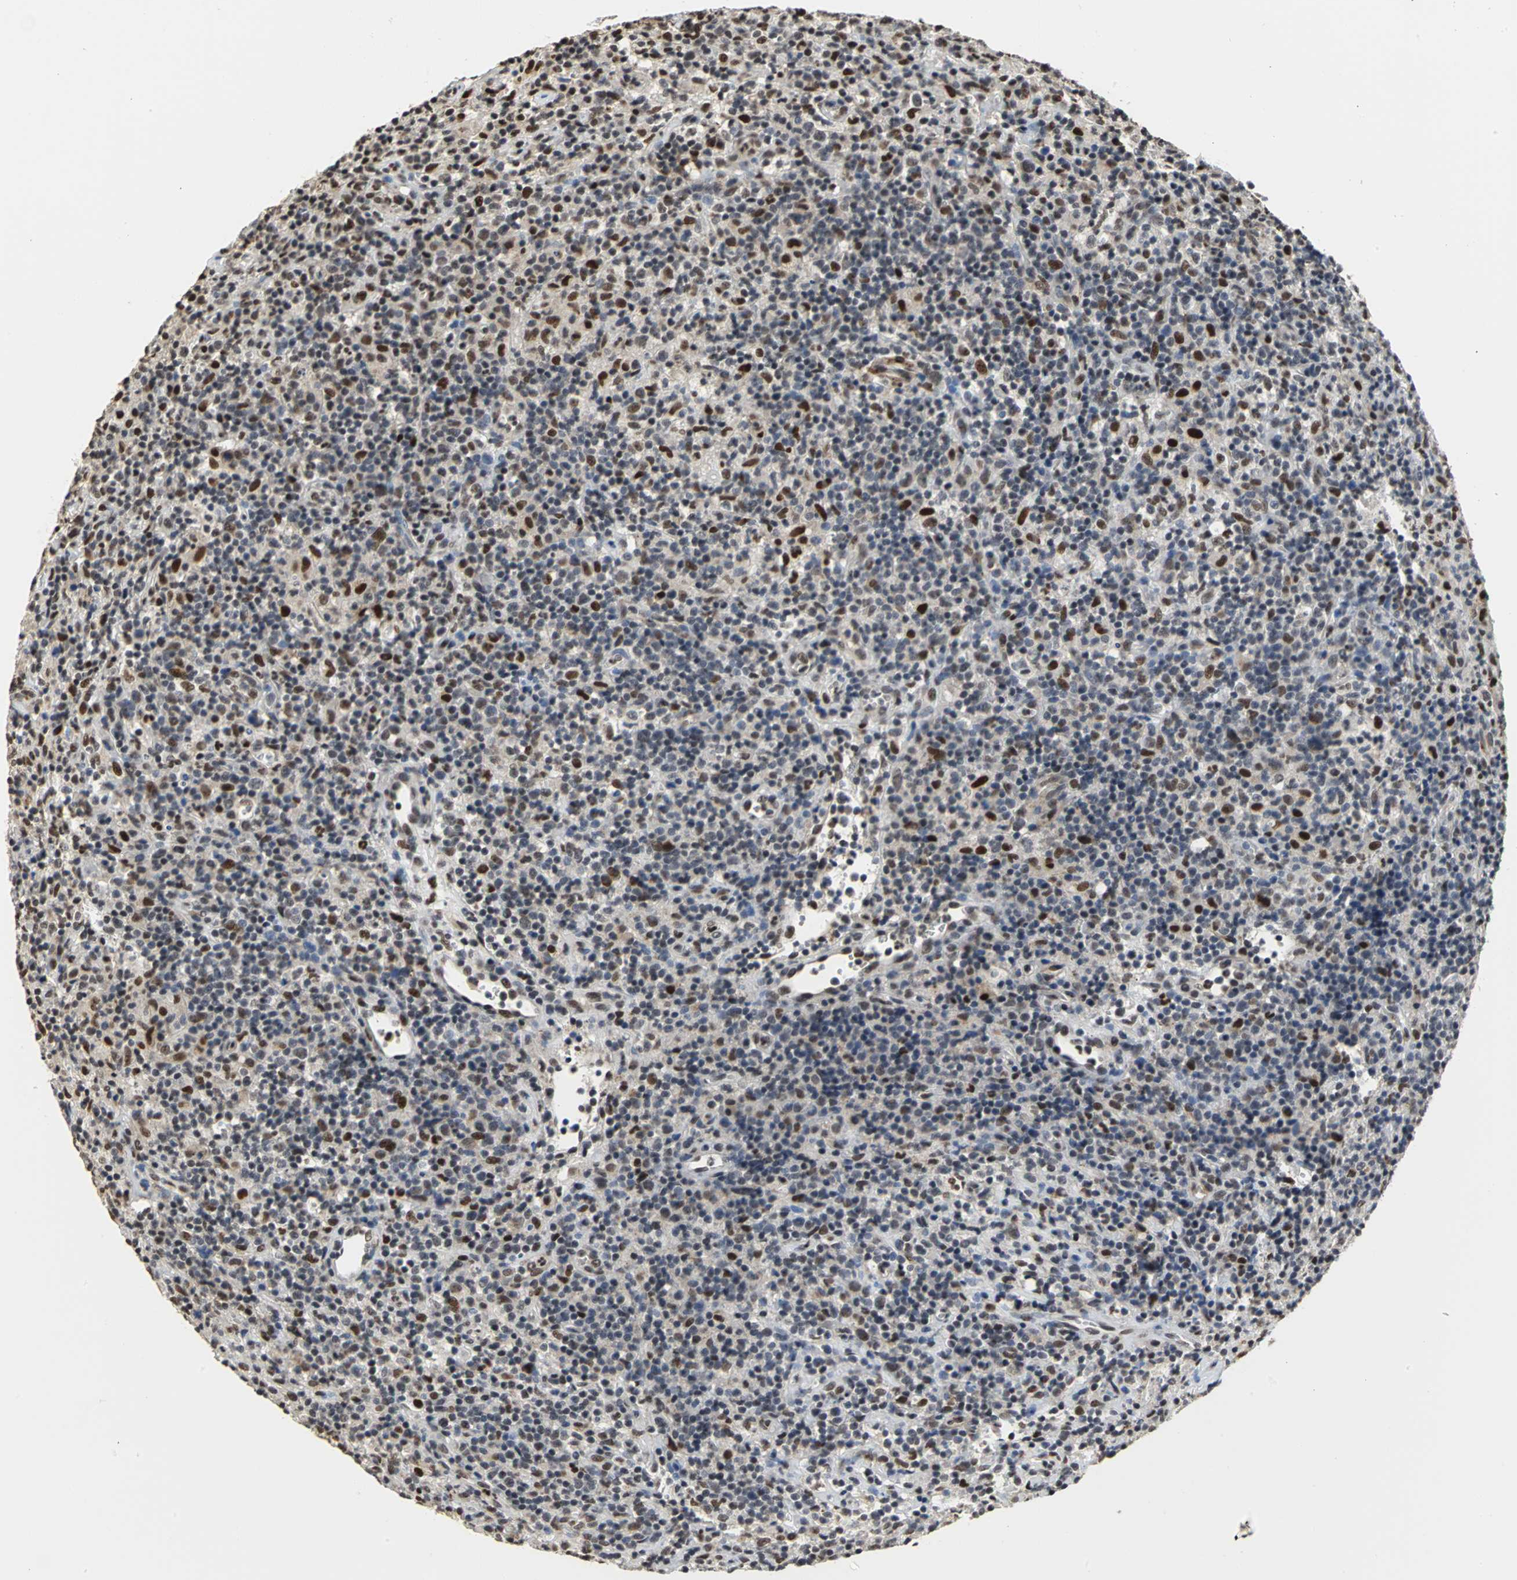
{"staining": {"intensity": "strong", "quantity": "25%-75%", "location": "nuclear"}, "tissue": "lymphoma", "cell_type": "Tumor cells", "image_type": "cancer", "snomed": [{"axis": "morphology", "description": "Hodgkin's disease, NOS"}, {"axis": "topography", "description": "Lymph node"}], "caption": "A high-resolution micrograph shows immunohistochemistry (IHC) staining of lymphoma, which reveals strong nuclear positivity in approximately 25%-75% of tumor cells. (DAB (3,3'-diaminobenzidine) = brown stain, brightfield microscopy at high magnification).", "gene": "CCDC88C", "patient": {"sex": "male", "age": 65}}